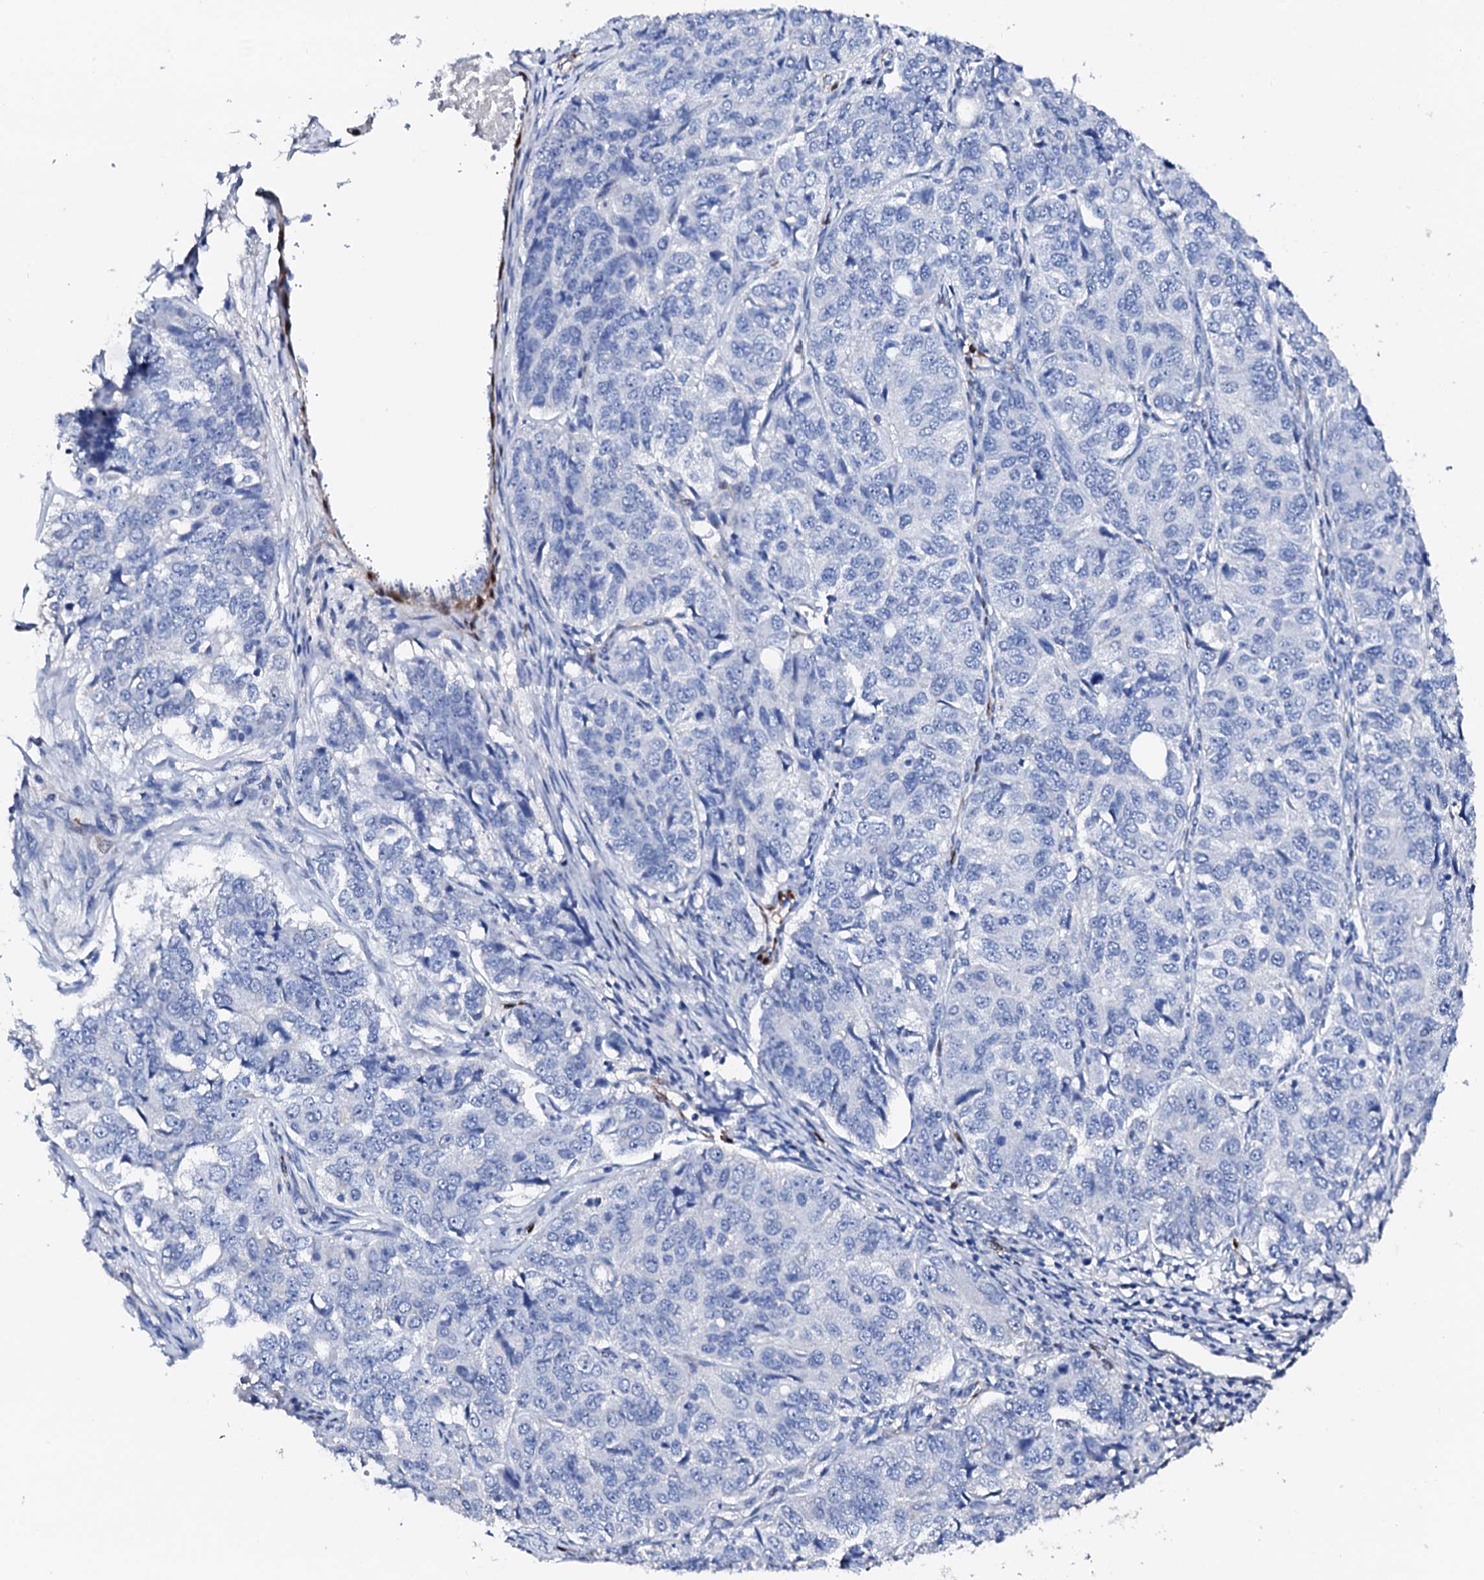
{"staining": {"intensity": "negative", "quantity": "none", "location": "none"}, "tissue": "ovarian cancer", "cell_type": "Tumor cells", "image_type": "cancer", "snomed": [{"axis": "morphology", "description": "Carcinoma, endometroid"}, {"axis": "topography", "description": "Ovary"}], "caption": "Immunohistochemical staining of human ovarian cancer exhibits no significant positivity in tumor cells. (Immunohistochemistry, brightfield microscopy, high magnification).", "gene": "NRIP2", "patient": {"sex": "female", "age": 51}}